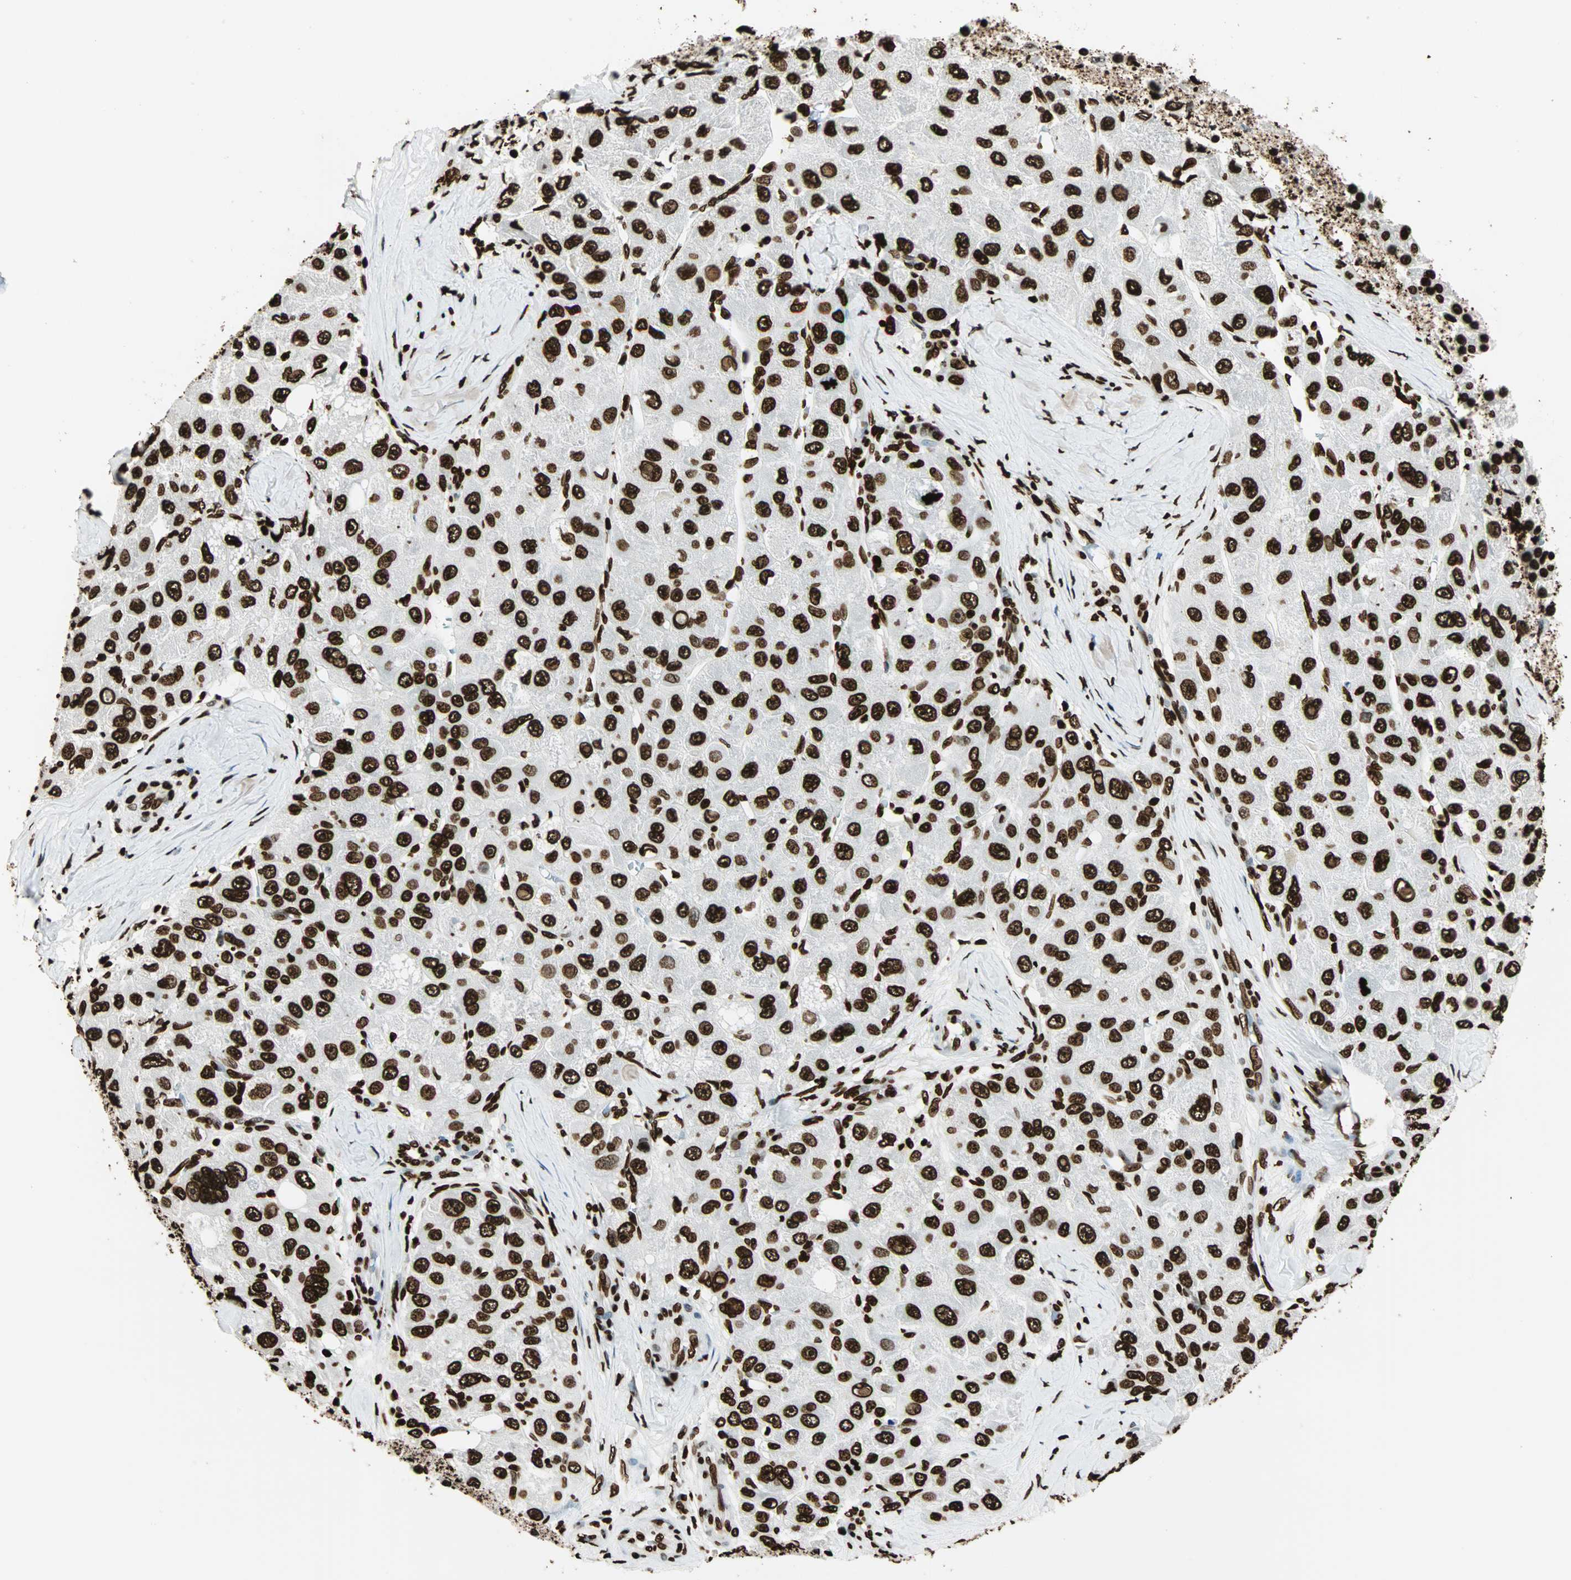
{"staining": {"intensity": "strong", "quantity": ">75%", "location": "nuclear"}, "tissue": "liver cancer", "cell_type": "Tumor cells", "image_type": "cancer", "snomed": [{"axis": "morphology", "description": "Carcinoma, Hepatocellular, NOS"}, {"axis": "topography", "description": "Liver"}], "caption": "A brown stain shows strong nuclear staining of a protein in human liver cancer (hepatocellular carcinoma) tumor cells. (Brightfield microscopy of DAB IHC at high magnification).", "gene": "GLI2", "patient": {"sex": "male", "age": 80}}